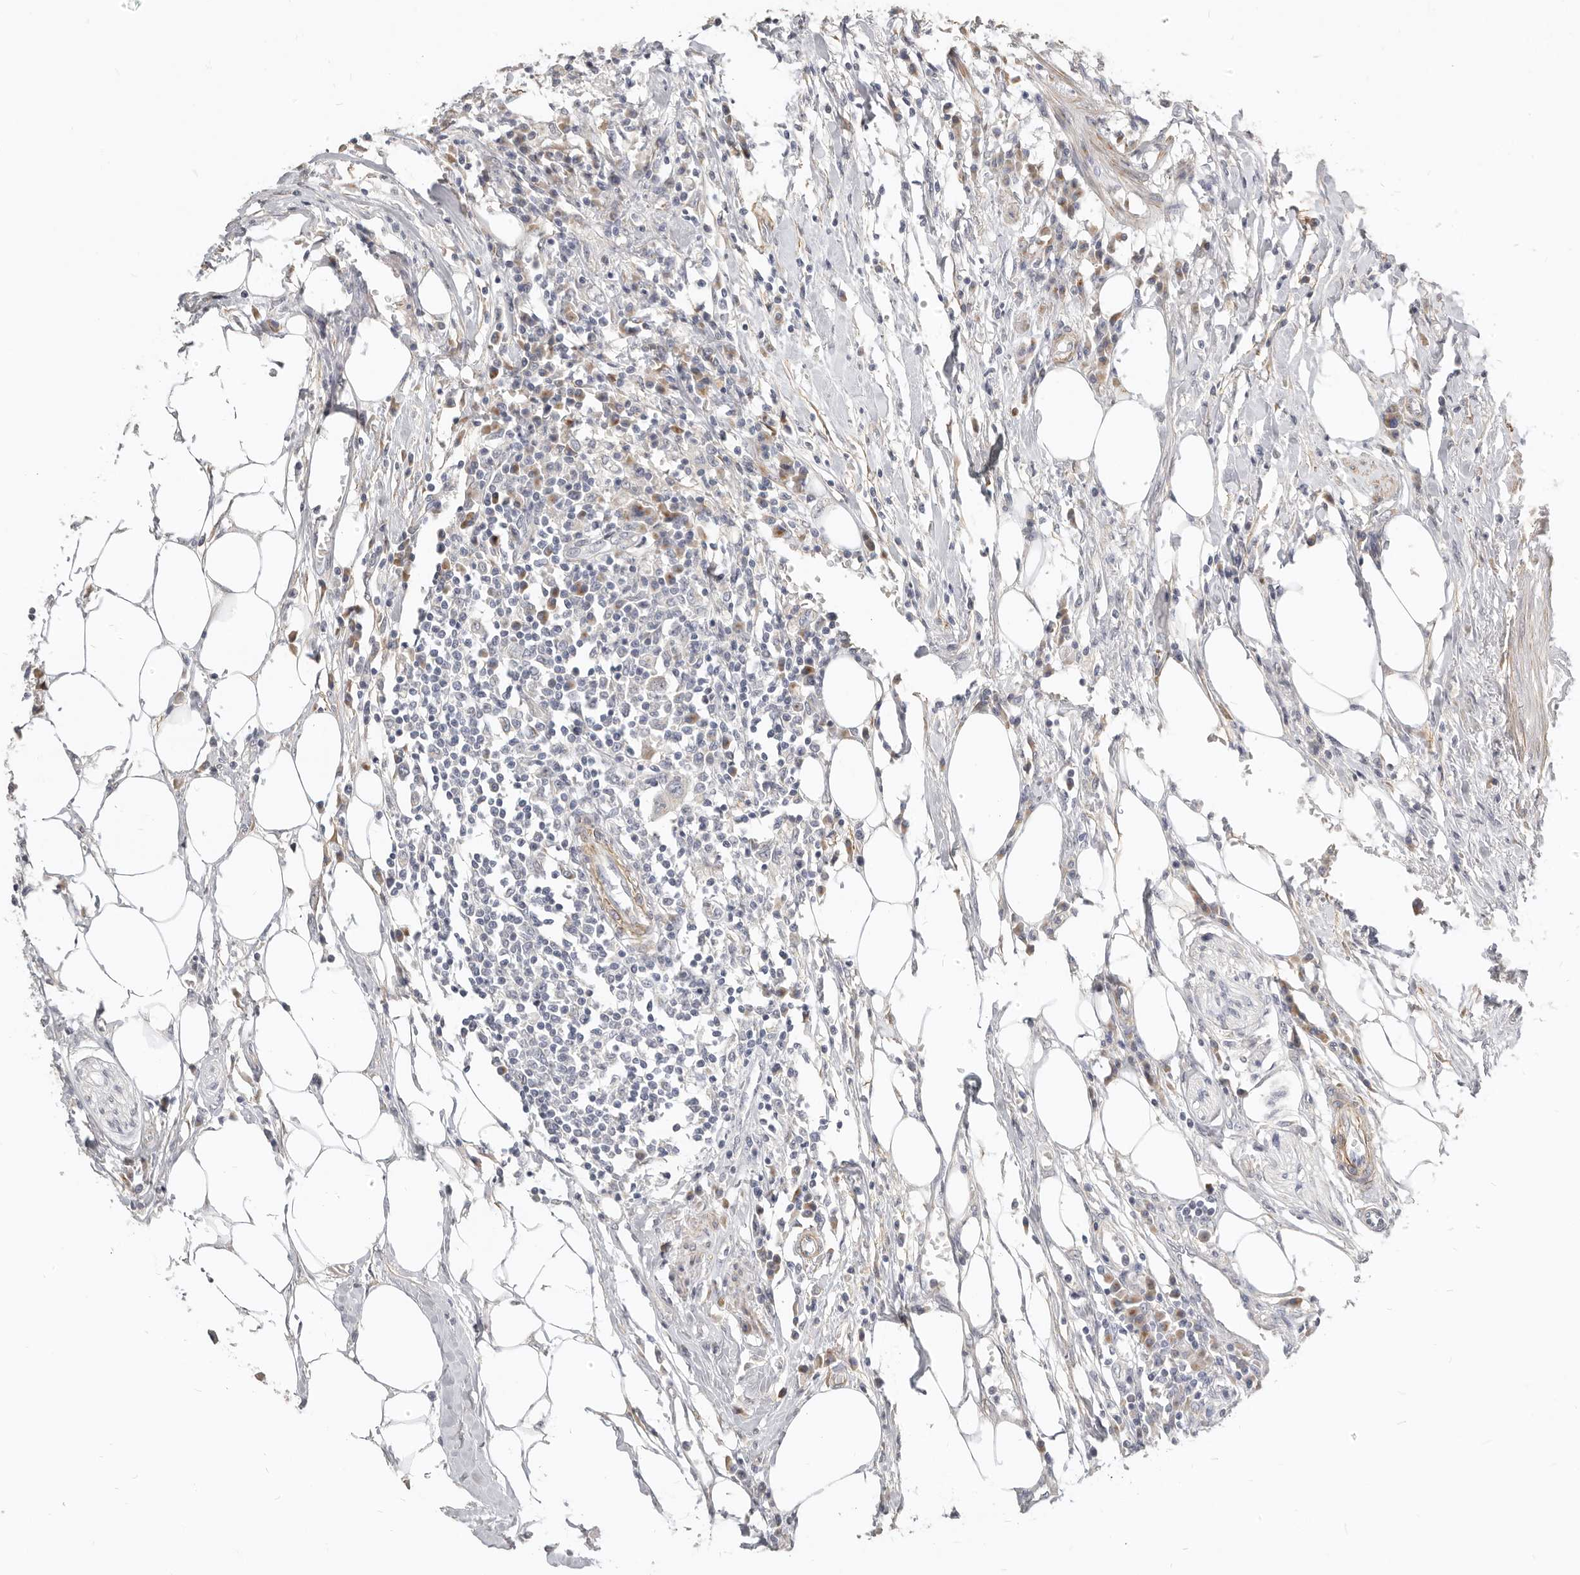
{"staining": {"intensity": "weak", "quantity": "25%-75%", "location": "cytoplasmic/membranous"}, "tissue": "colorectal cancer", "cell_type": "Tumor cells", "image_type": "cancer", "snomed": [{"axis": "morphology", "description": "Adenocarcinoma, NOS"}, {"axis": "topography", "description": "Colon"}], "caption": "Immunohistochemistry (IHC) photomicrograph of colorectal adenocarcinoma stained for a protein (brown), which shows low levels of weak cytoplasmic/membranous staining in about 25%-75% of tumor cells.", "gene": "RABAC1", "patient": {"sex": "male", "age": 71}}